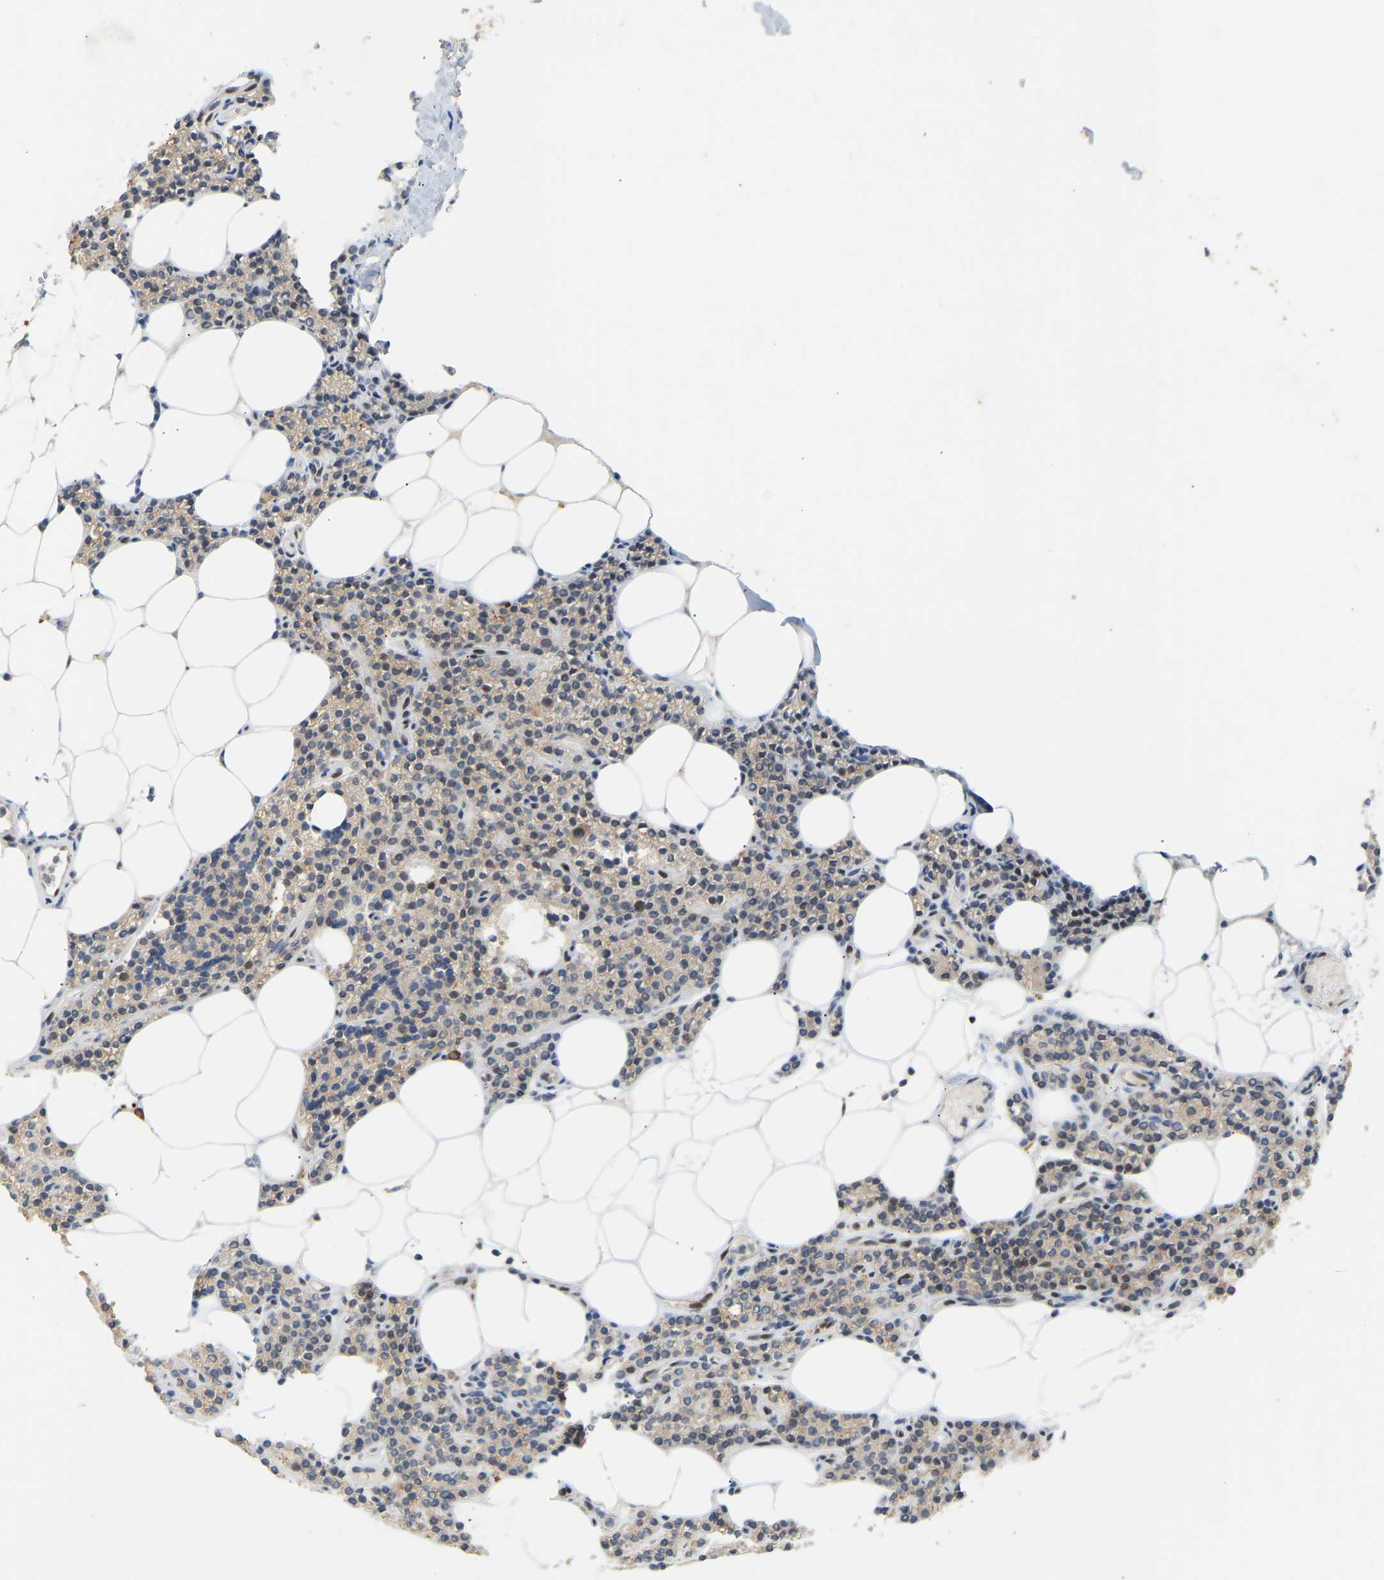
{"staining": {"intensity": "moderate", "quantity": "25%-75%", "location": "cytoplasmic/membranous,nuclear"}, "tissue": "parathyroid gland", "cell_type": "Glandular cells", "image_type": "normal", "snomed": [{"axis": "morphology", "description": "Normal tissue, NOS"}, {"axis": "morphology", "description": "Adenoma, NOS"}, {"axis": "topography", "description": "Parathyroid gland"}], "caption": "A brown stain labels moderate cytoplasmic/membranous,nuclear positivity of a protein in glandular cells of normal parathyroid gland.", "gene": "PTPN4", "patient": {"sex": "female", "age": 70}}